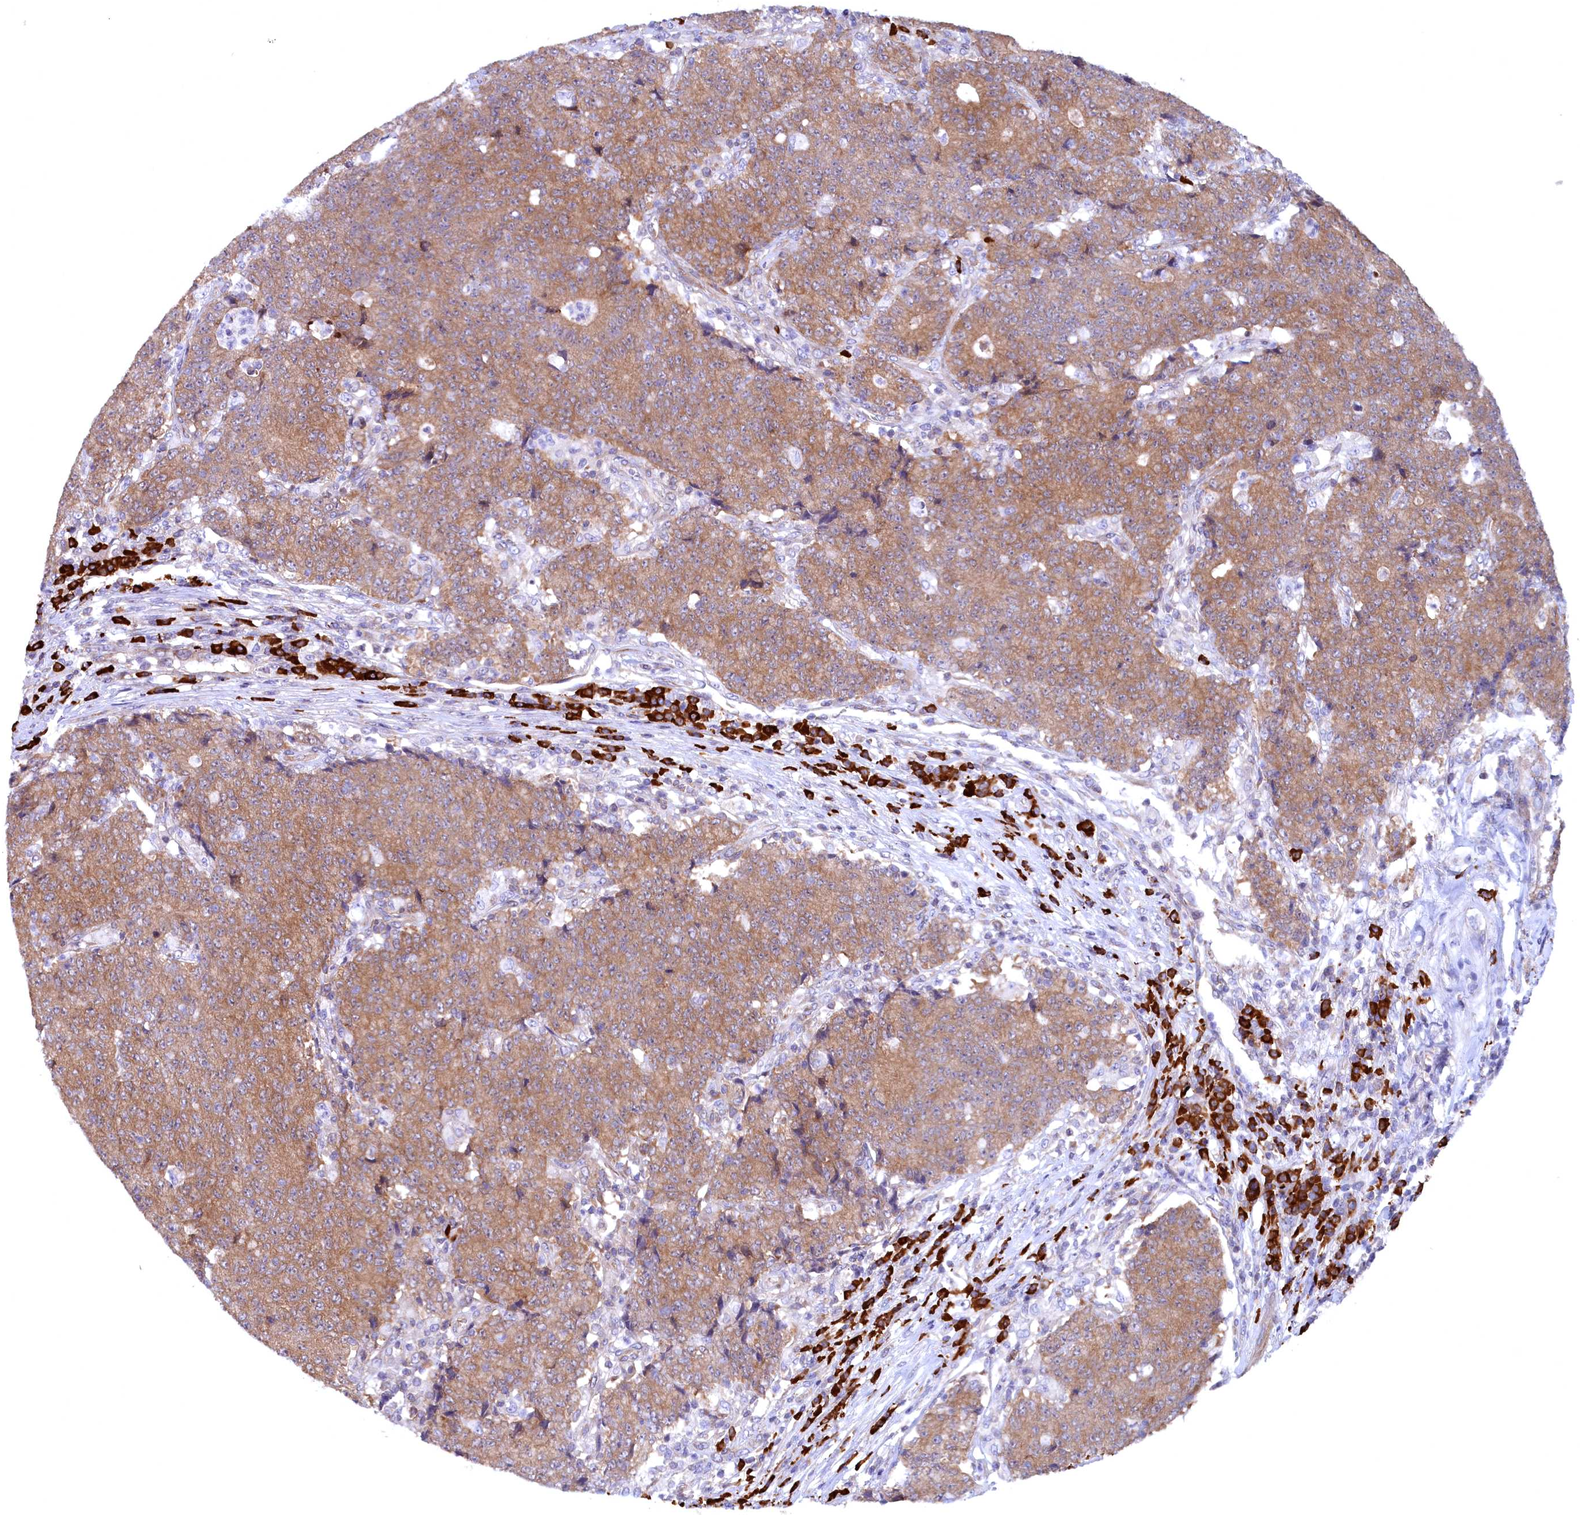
{"staining": {"intensity": "moderate", "quantity": ">75%", "location": "cytoplasmic/membranous"}, "tissue": "colorectal cancer", "cell_type": "Tumor cells", "image_type": "cancer", "snomed": [{"axis": "morphology", "description": "Adenocarcinoma, NOS"}, {"axis": "topography", "description": "Colon"}], "caption": "Immunohistochemistry (IHC) photomicrograph of neoplastic tissue: human colorectal cancer (adenocarcinoma) stained using IHC shows medium levels of moderate protein expression localized specifically in the cytoplasmic/membranous of tumor cells, appearing as a cytoplasmic/membranous brown color.", "gene": "JPT2", "patient": {"sex": "female", "age": 75}}